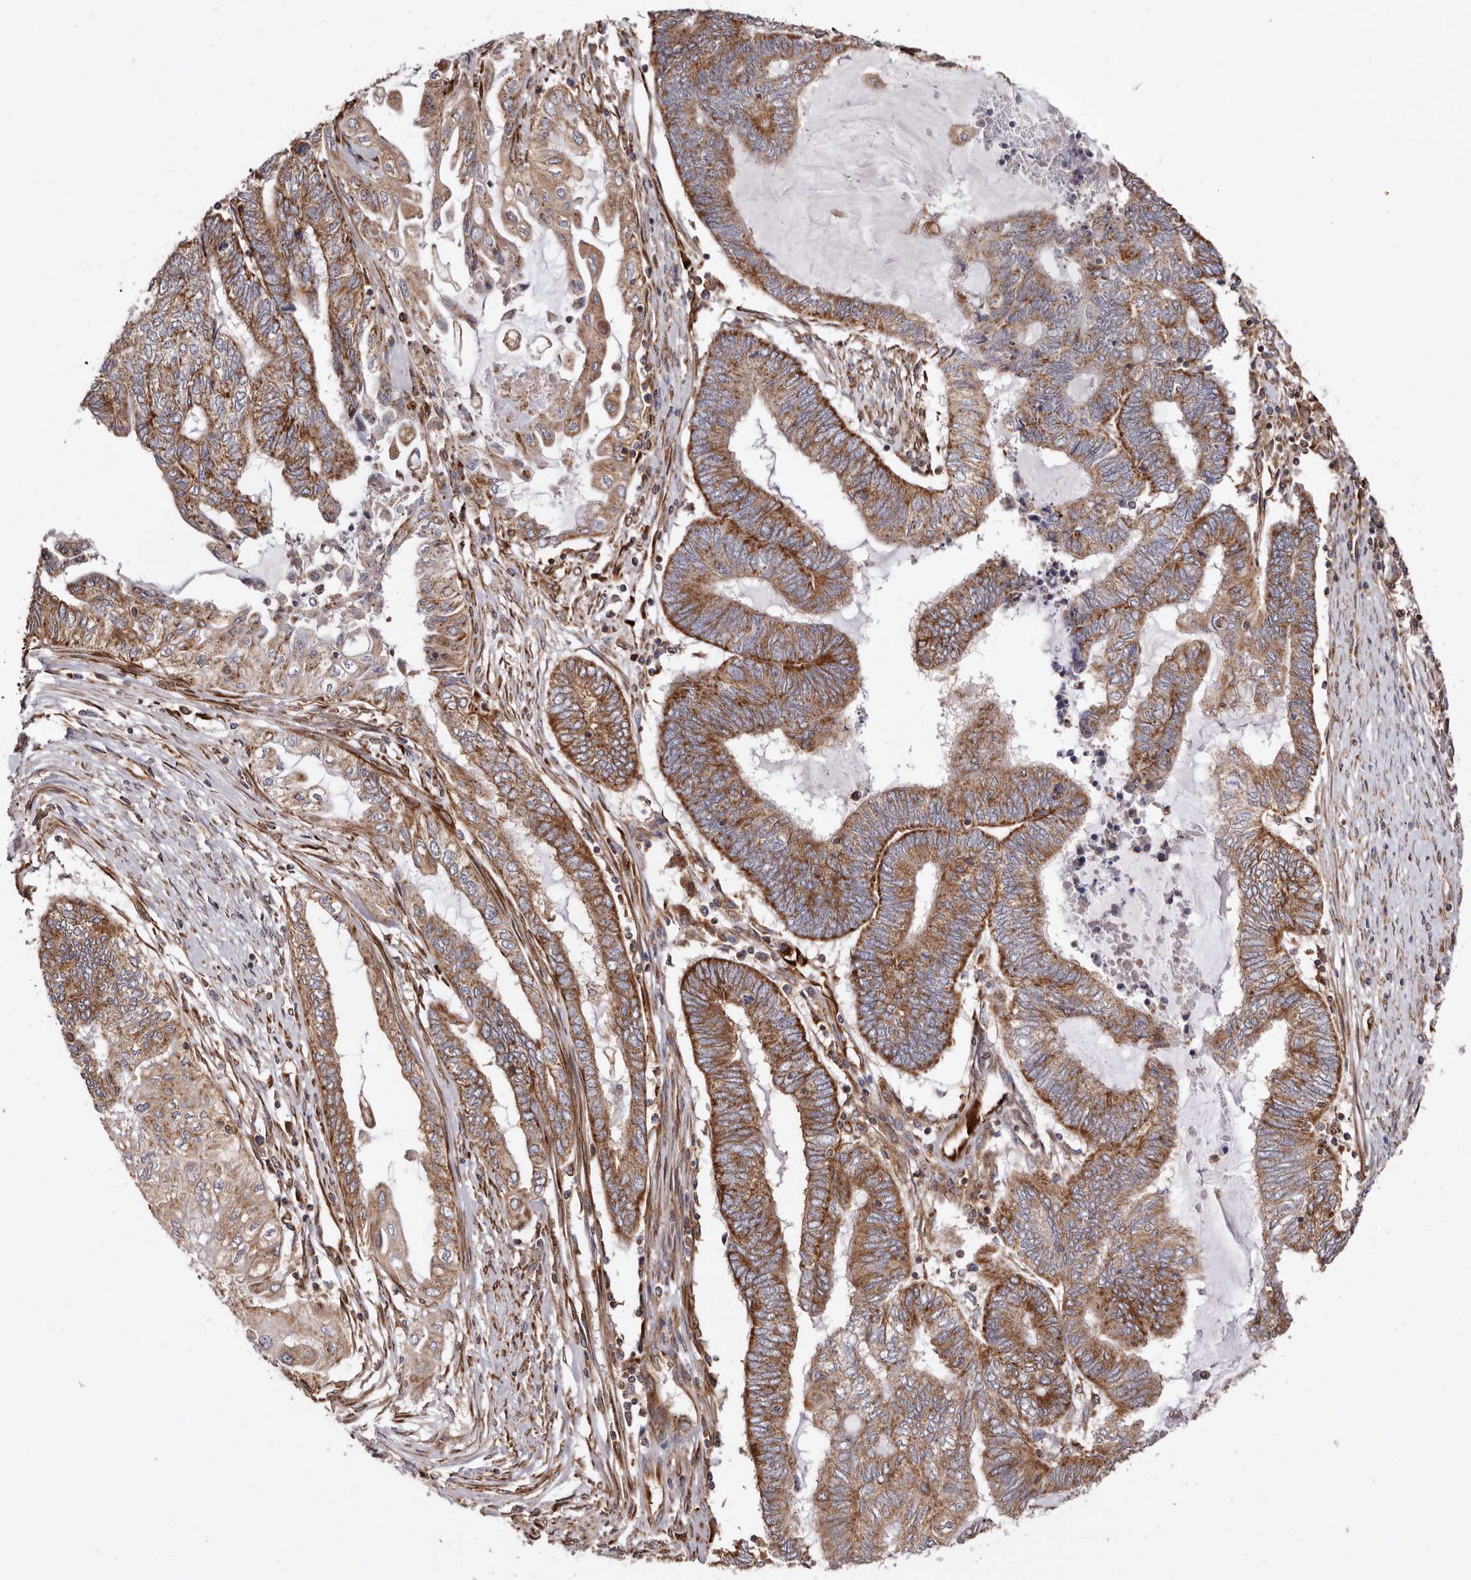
{"staining": {"intensity": "moderate", "quantity": ">75%", "location": "cytoplasmic/membranous"}, "tissue": "endometrial cancer", "cell_type": "Tumor cells", "image_type": "cancer", "snomed": [{"axis": "morphology", "description": "Adenocarcinoma, NOS"}, {"axis": "topography", "description": "Uterus"}, {"axis": "topography", "description": "Endometrium"}], "caption": "Human endometrial adenocarcinoma stained with a brown dye exhibits moderate cytoplasmic/membranous positive staining in approximately >75% of tumor cells.", "gene": "COQ8B", "patient": {"sex": "female", "age": 70}}